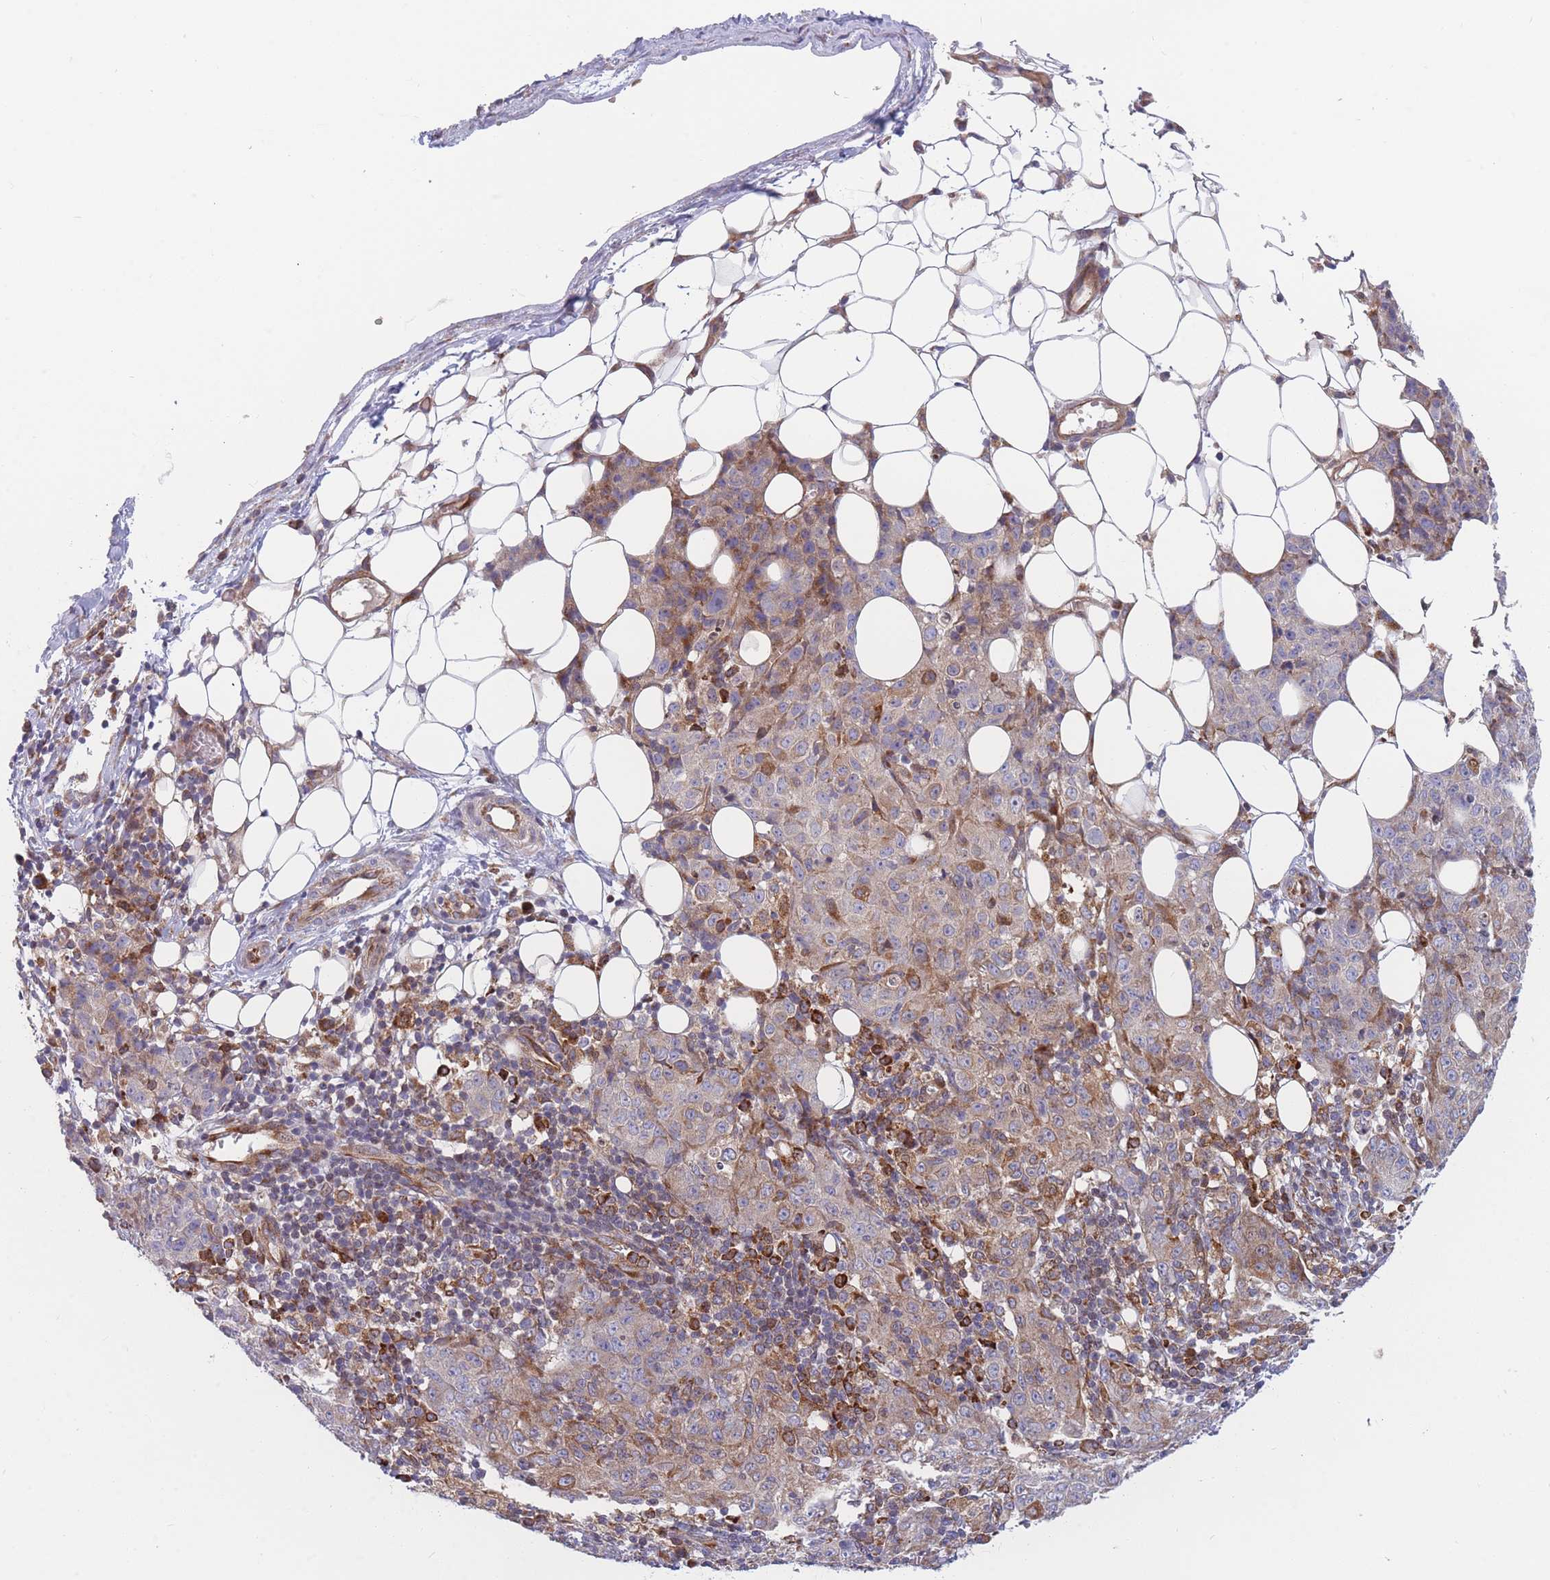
{"staining": {"intensity": "moderate", "quantity": "<25%", "location": "cytoplasmic/membranous"}, "tissue": "ovarian cancer", "cell_type": "Tumor cells", "image_type": "cancer", "snomed": [{"axis": "morphology", "description": "Carcinoma, endometroid"}, {"axis": "topography", "description": "Ovary"}], "caption": "This micrograph displays ovarian cancer (endometroid carcinoma) stained with immunohistochemistry to label a protein in brown. The cytoplasmic/membranous of tumor cells show moderate positivity for the protein. Nuclei are counter-stained blue.", "gene": "TMEM131L", "patient": {"sex": "female", "age": 42}}